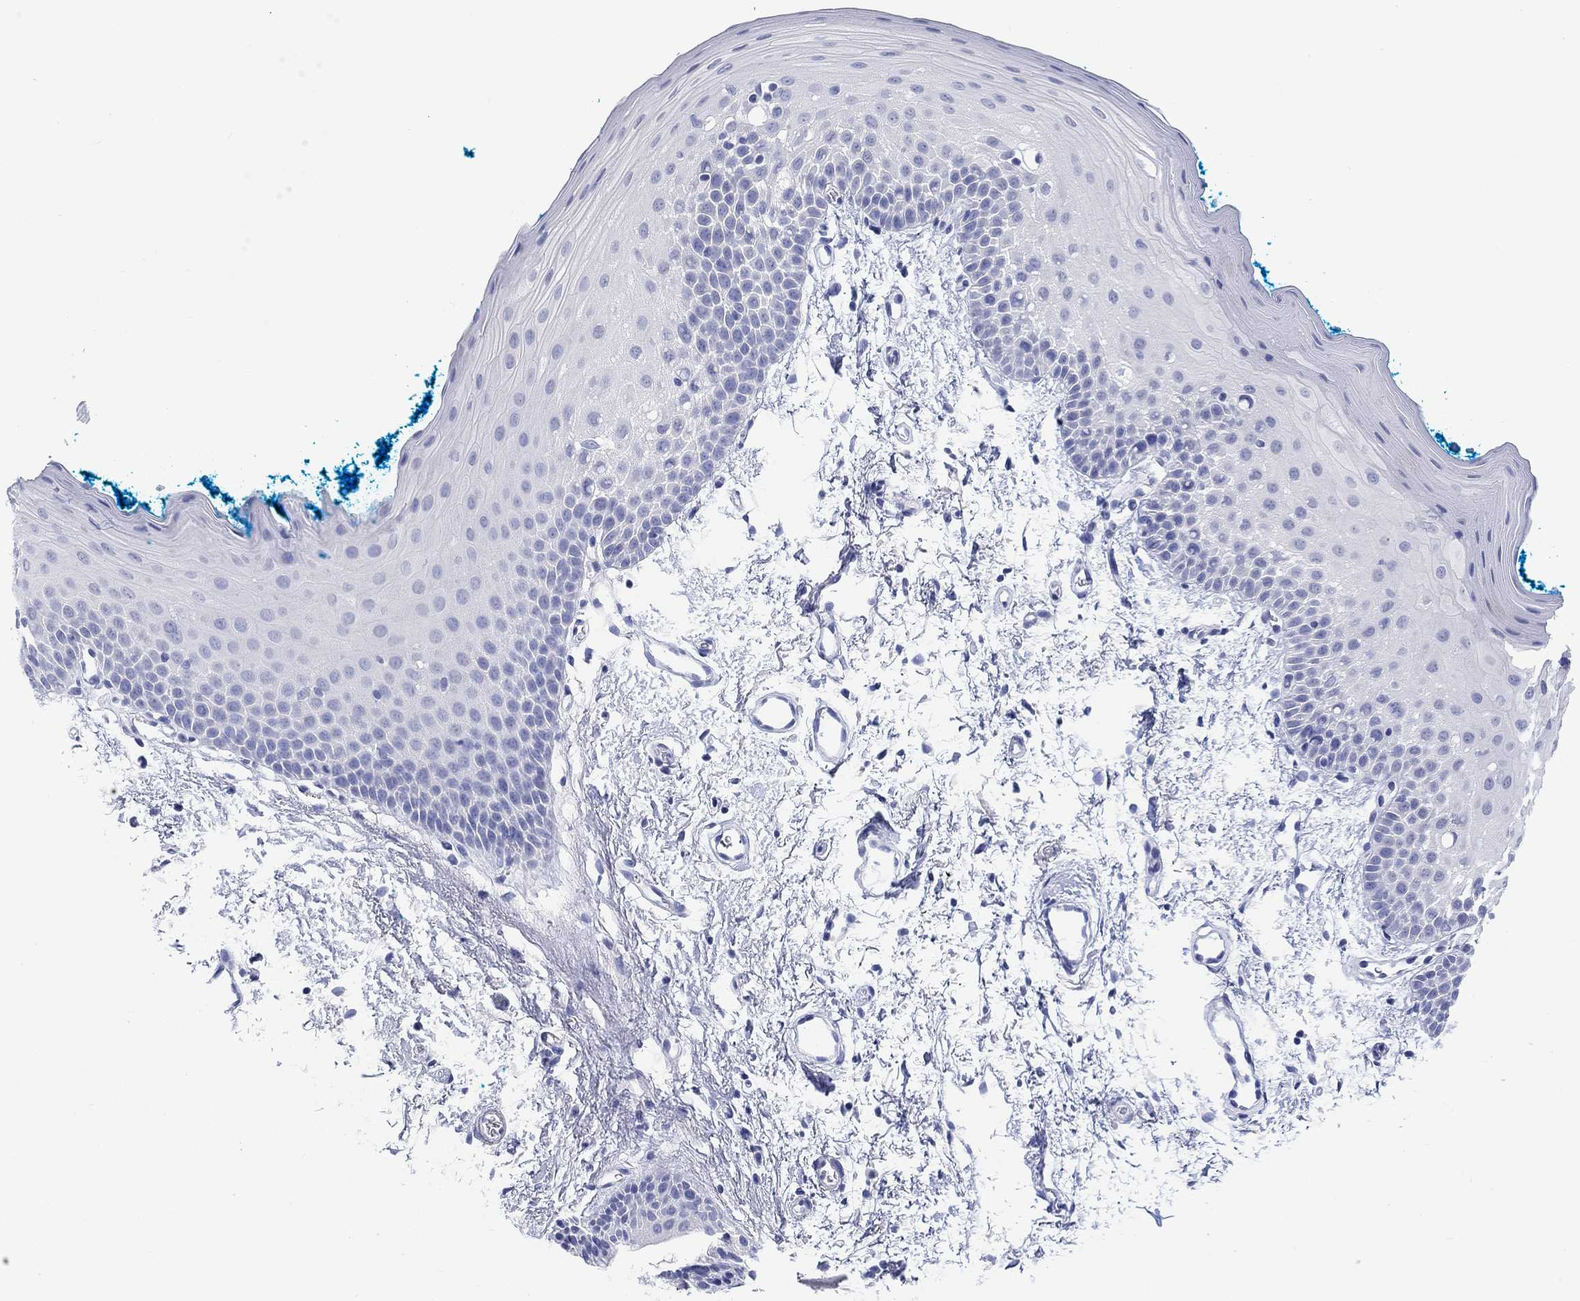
{"staining": {"intensity": "negative", "quantity": "none", "location": "none"}, "tissue": "oral mucosa", "cell_type": "Squamous epithelial cells", "image_type": "normal", "snomed": [{"axis": "morphology", "description": "Normal tissue, NOS"}, {"axis": "morphology", "description": "Squamous cell carcinoma, NOS"}, {"axis": "topography", "description": "Oral tissue"}, {"axis": "topography", "description": "Head-Neck"}], "caption": "Immunohistochemistry (IHC) of unremarkable human oral mucosa shows no positivity in squamous epithelial cells.", "gene": "MSI1", "patient": {"sex": "female", "age": 75}}